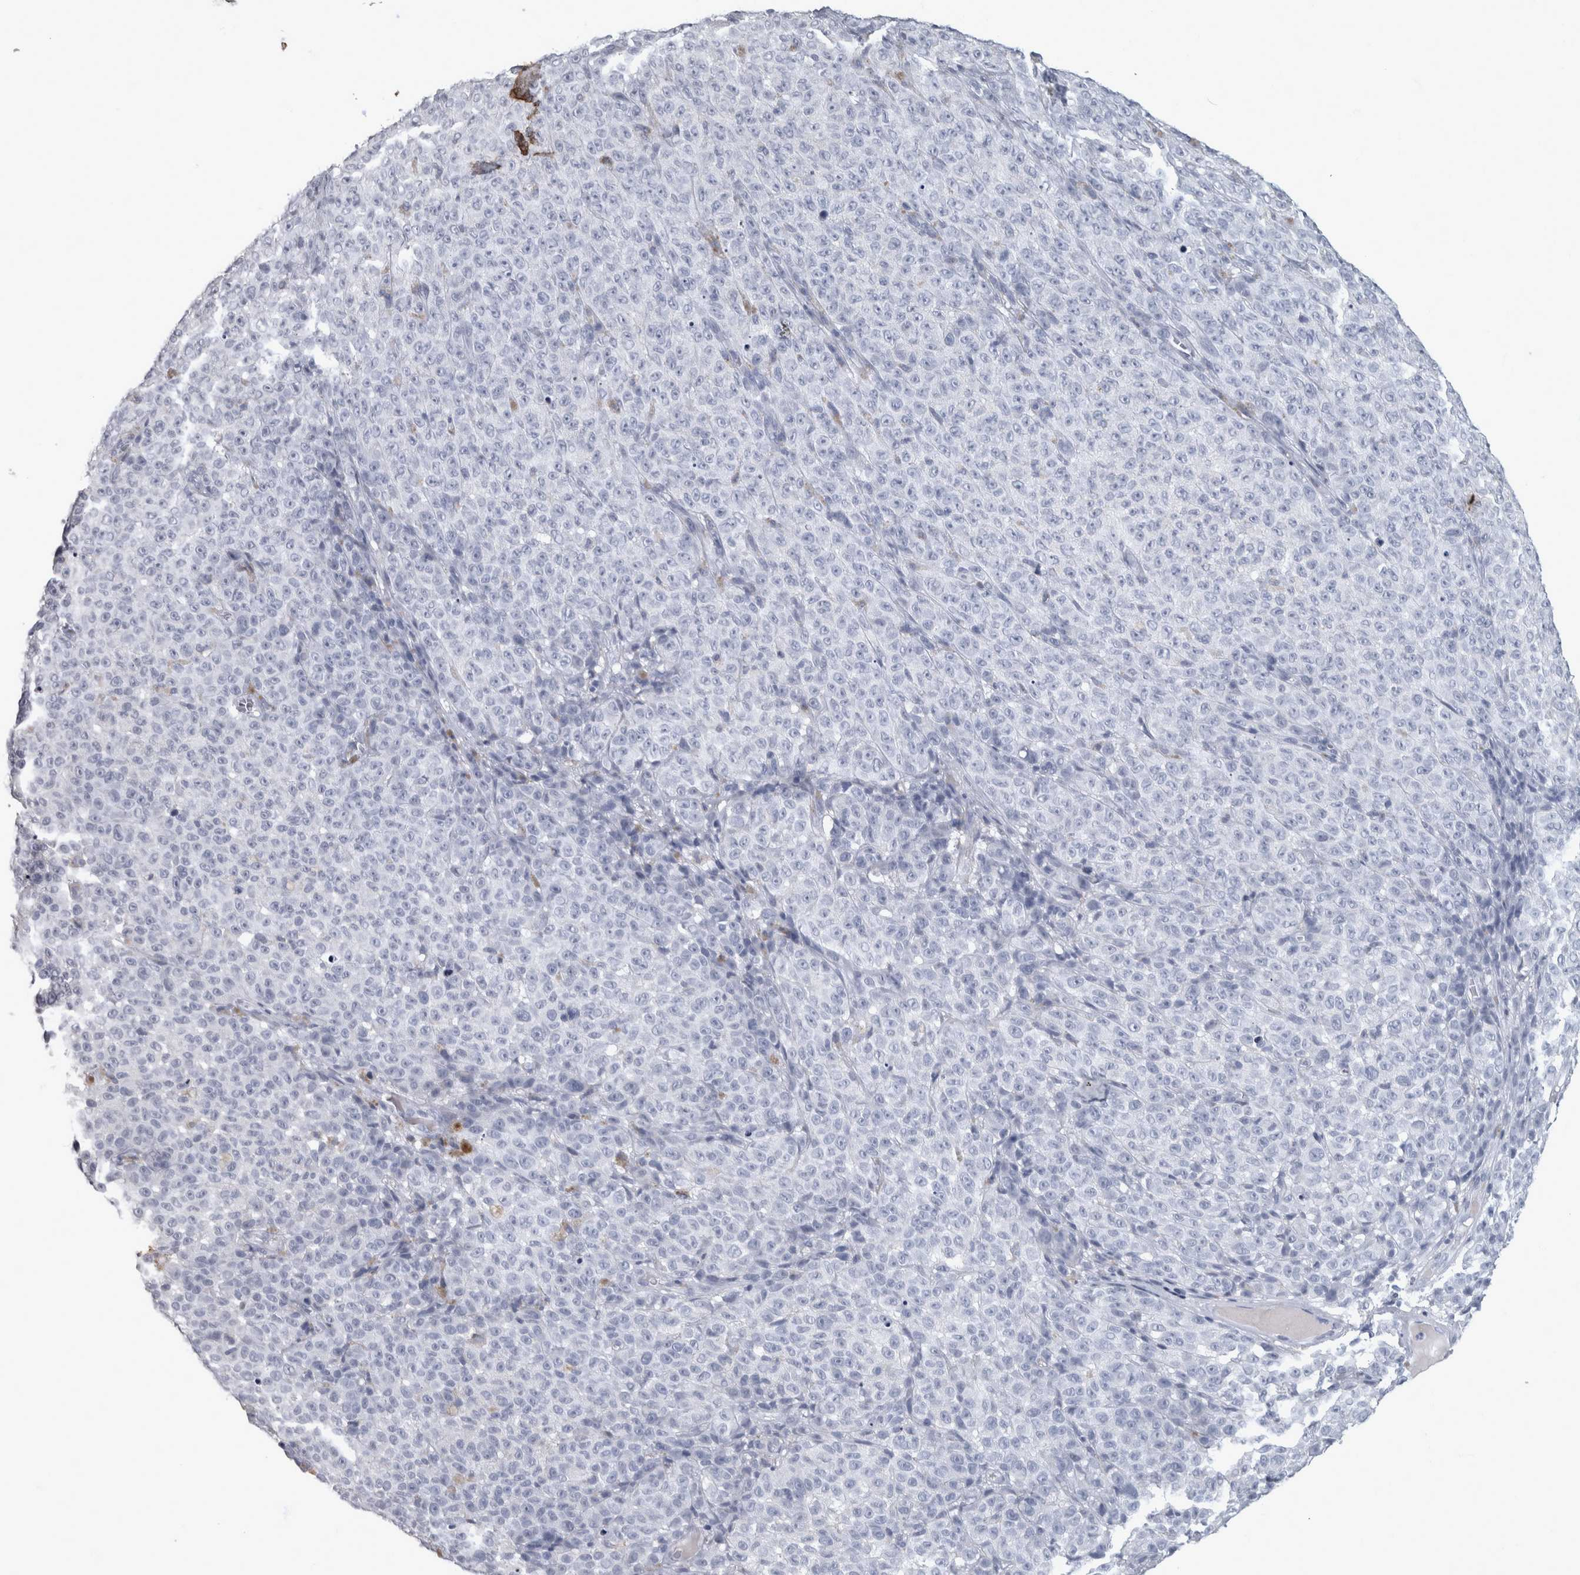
{"staining": {"intensity": "negative", "quantity": "none", "location": "none"}, "tissue": "melanoma", "cell_type": "Tumor cells", "image_type": "cancer", "snomed": [{"axis": "morphology", "description": "Malignant melanoma, NOS"}, {"axis": "topography", "description": "Skin"}], "caption": "This micrograph is of malignant melanoma stained with immunohistochemistry to label a protein in brown with the nuclei are counter-stained blue. There is no staining in tumor cells.", "gene": "DSG2", "patient": {"sex": "female", "age": 82}}